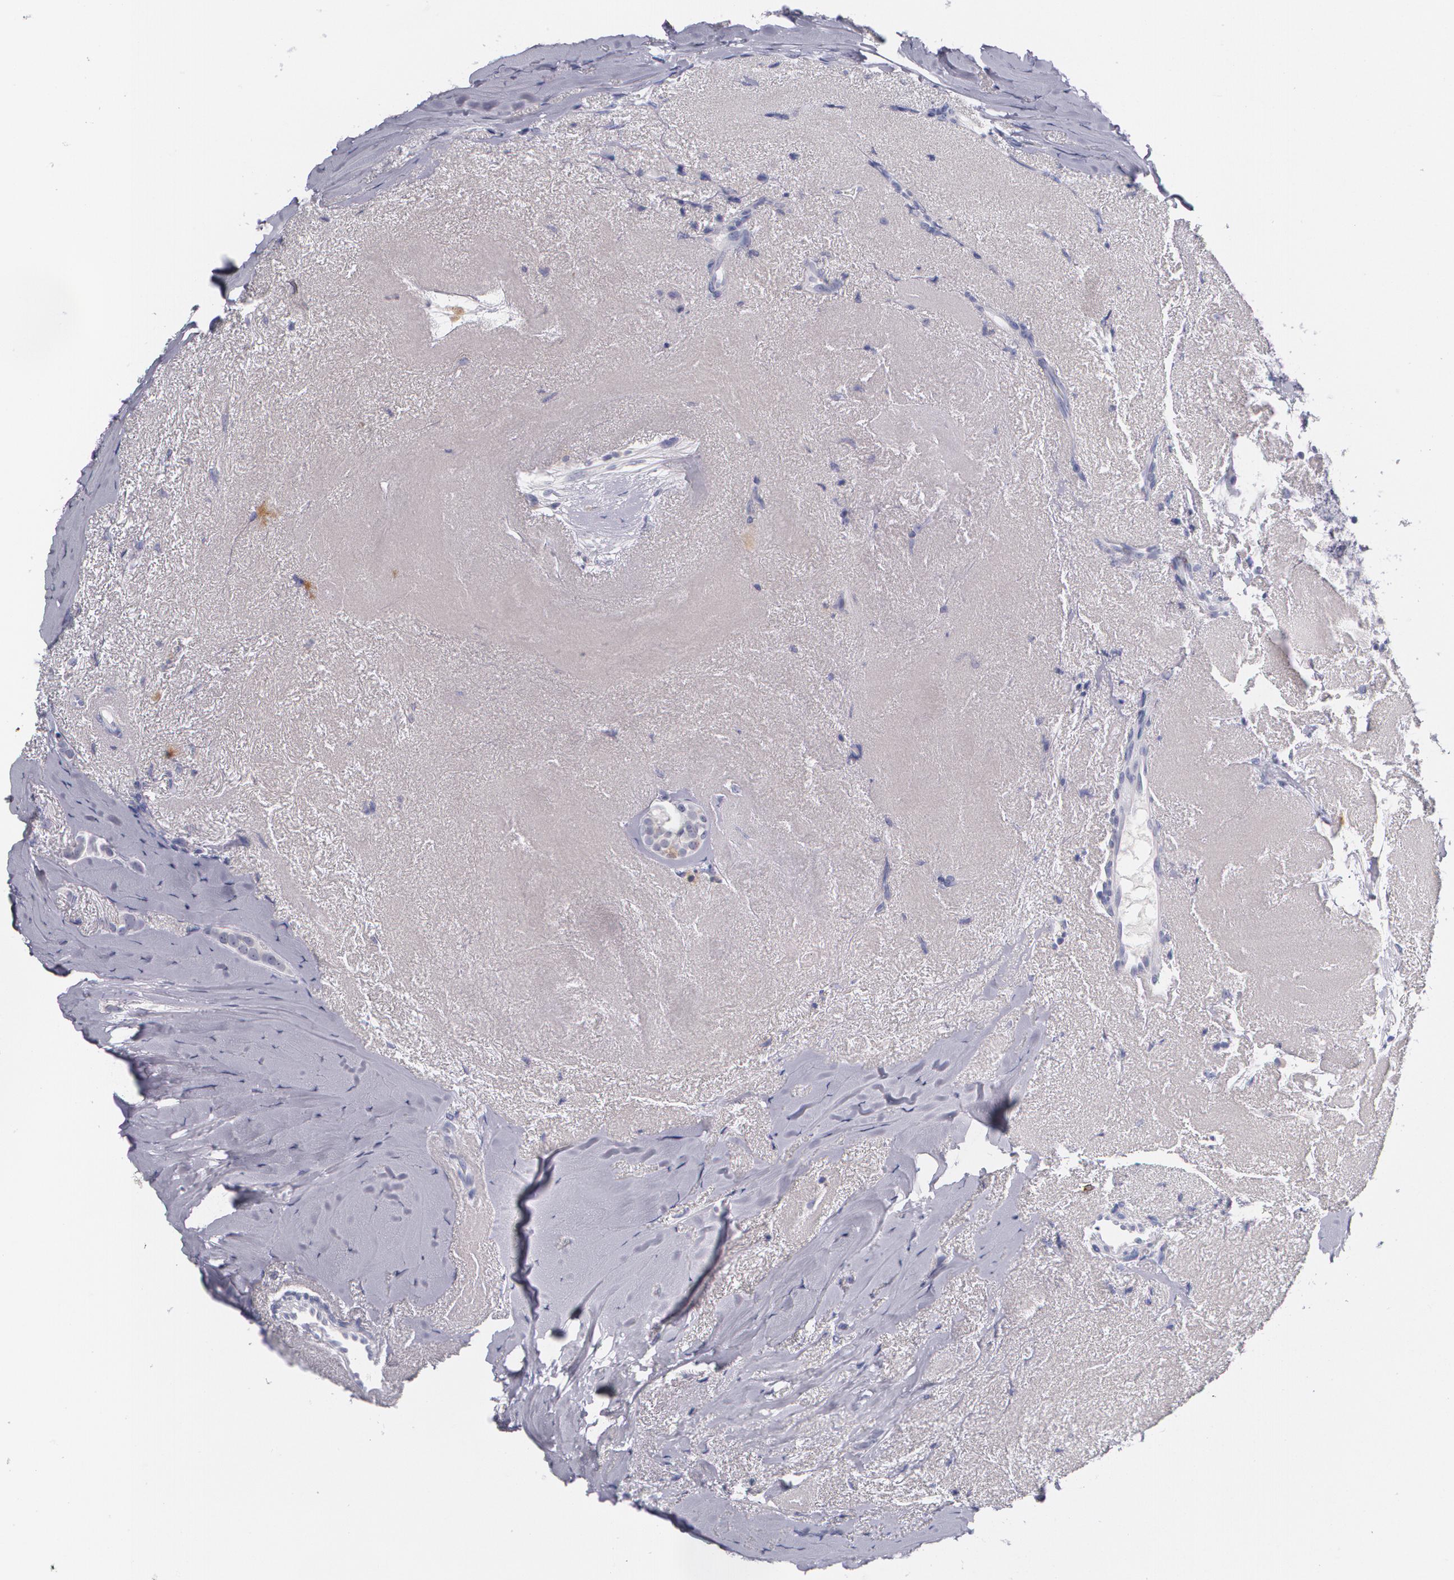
{"staining": {"intensity": "moderate", "quantity": "<25%", "location": "cytoplasmic/membranous"}, "tissue": "breast cancer", "cell_type": "Tumor cells", "image_type": "cancer", "snomed": [{"axis": "morphology", "description": "Duct carcinoma"}, {"axis": "topography", "description": "Breast"}], "caption": "This is an image of immunohistochemistry staining of breast cancer (infiltrating ductal carcinoma), which shows moderate staining in the cytoplasmic/membranous of tumor cells.", "gene": "HMMR", "patient": {"sex": "female", "age": 54}}